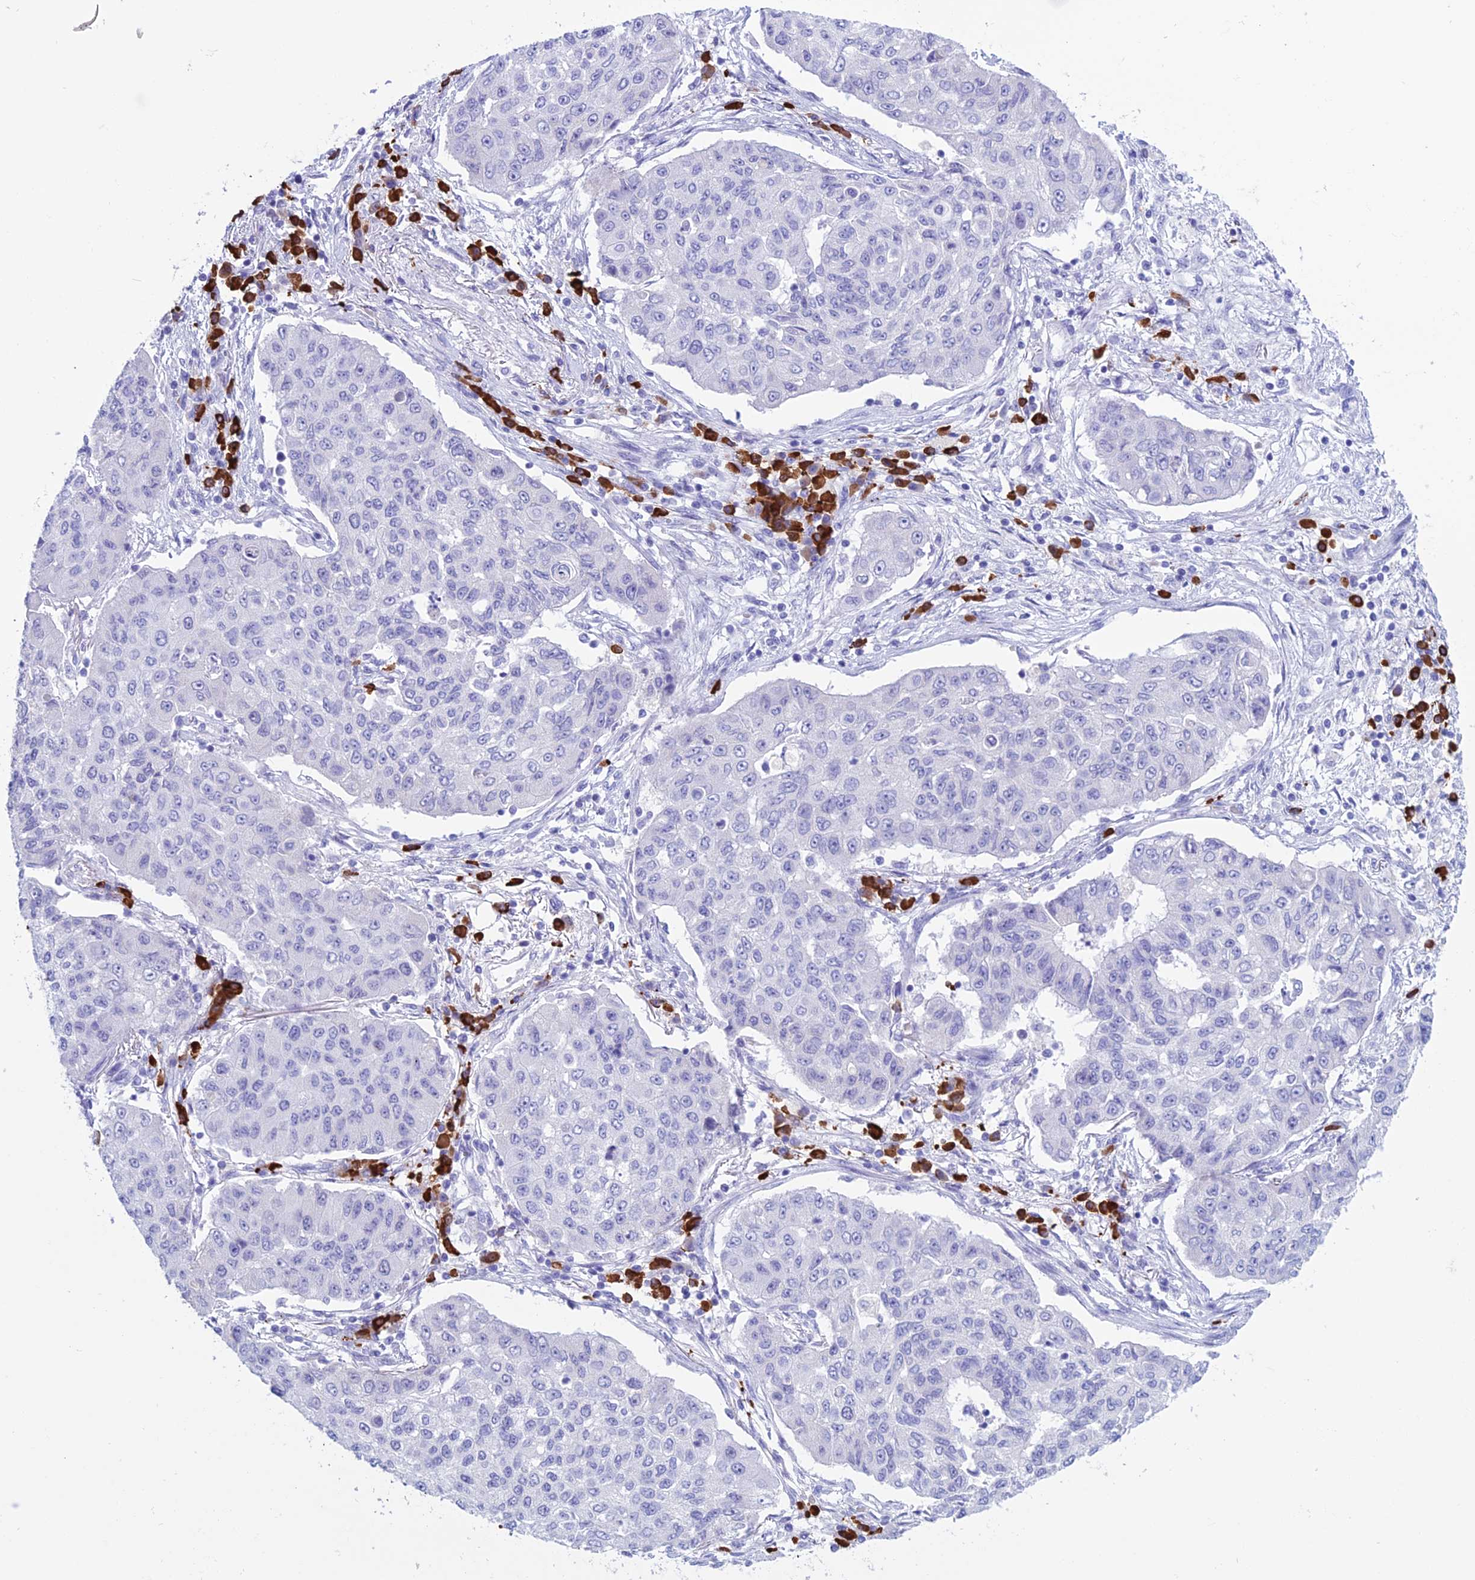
{"staining": {"intensity": "negative", "quantity": "none", "location": "none"}, "tissue": "lung cancer", "cell_type": "Tumor cells", "image_type": "cancer", "snomed": [{"axis": "morphology", "description": "Squamous cell carcinoma, NOS"}, {"axis": "topography", "description": "Lung"}], "caption": "Tumor cells are negative for brown protein staining in squamous cell carcinoma (lung).", "gene": "MZB1", "patient": {"sex": "male", "age": 74}}